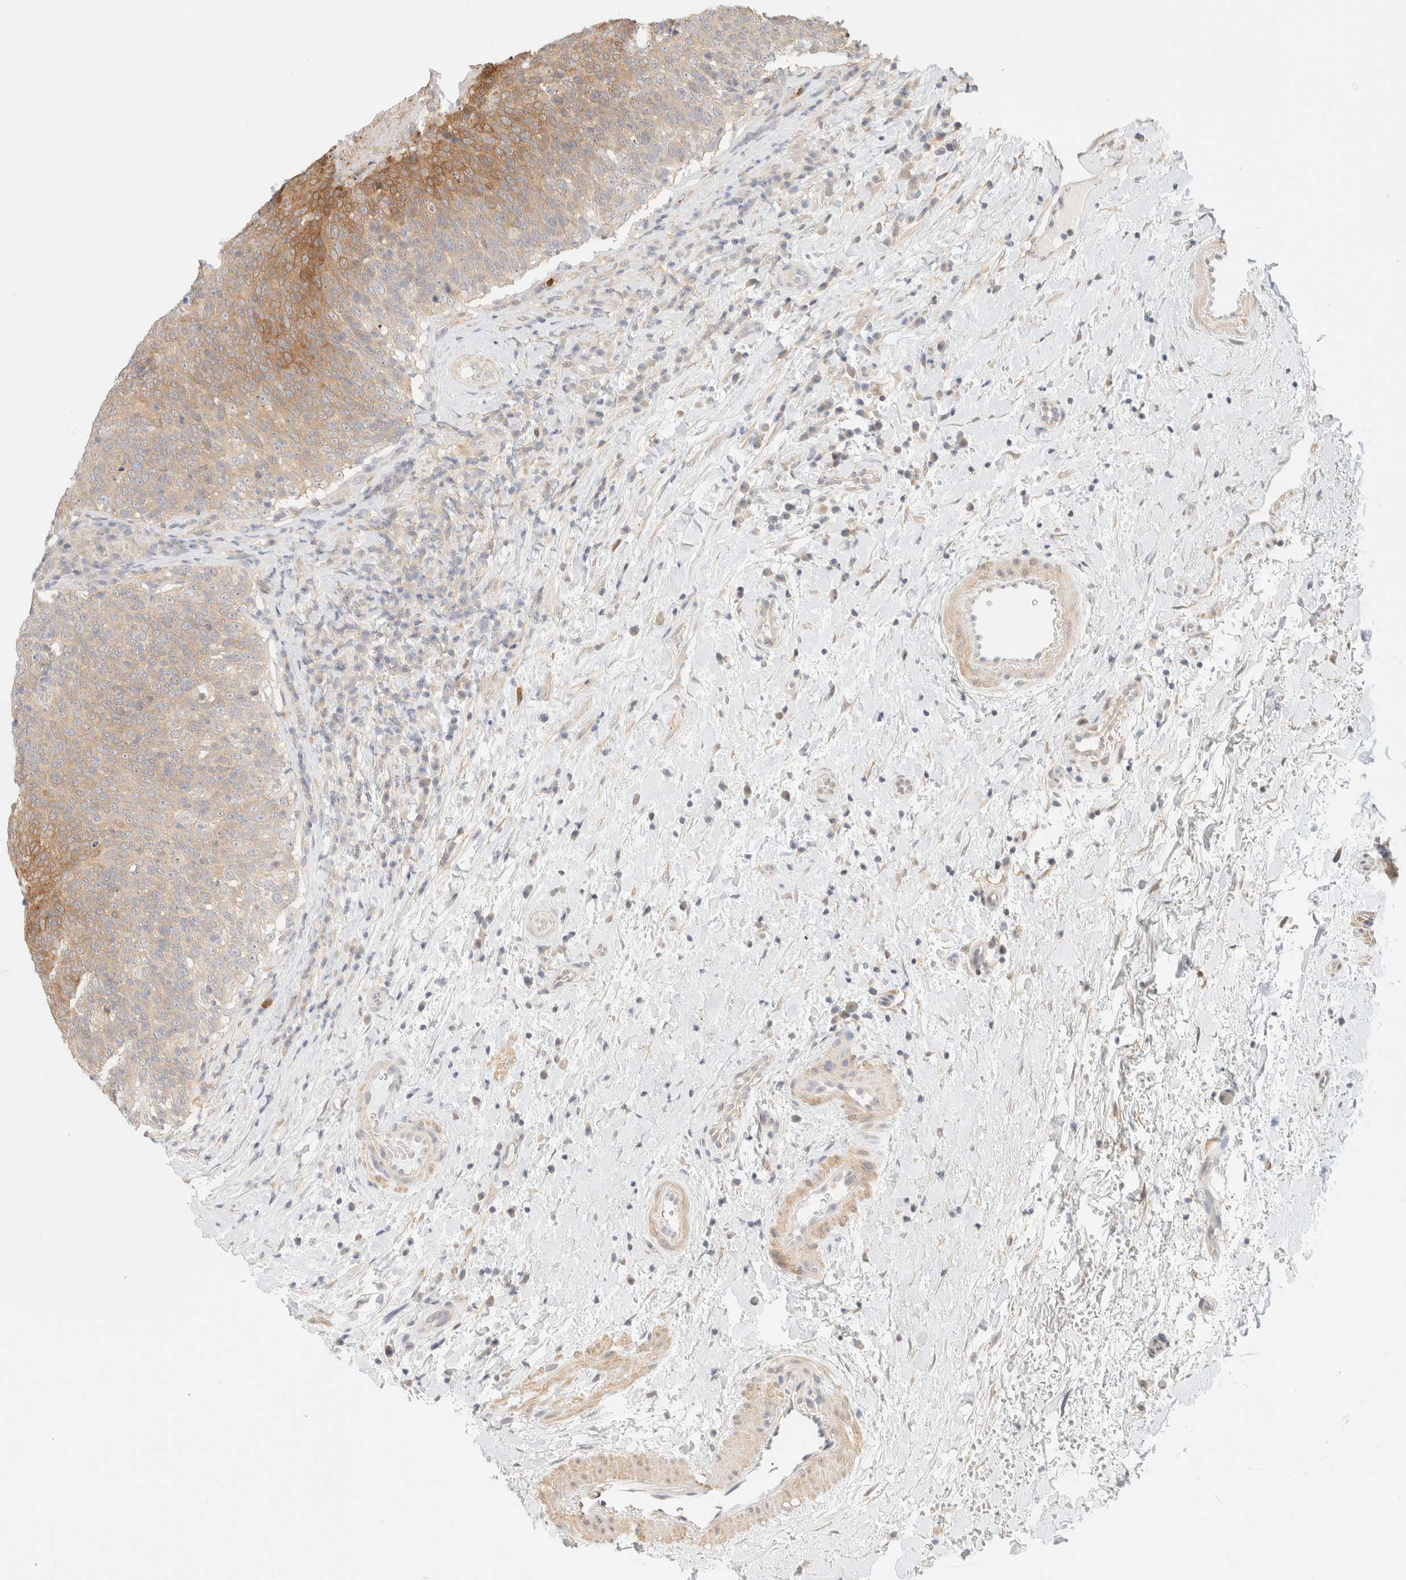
{"staining": {"intensity": "moderate", "quantity": "25%-75%", "location": "cytoplasmic/membranous"}, "tissue": "head and neck cancer", "cell_type": "Tumor cells", "image_type": "cancer", "snomed": [{"axis": "morphology", "description": "Squamous cell carcinoma, NOS"}, {"axis": "morphology", "description": "Squamous cell carcinoma, metastatic, NOS"}, {"axis": "topography", "description": "Lymph node"}, {"axis": "topography", "description": "Head-Neck"}], "caption": "IHC photomicrograph of human squamous cell carcinoma (head and neck) stained for a protein (brown), which demonstrates medium levels of moderate cytoplasmic/membranous positivity in about 25%-75% of tumor cells.", "gene": "GPI", "patient": {"sex": "male", "age": 62}}